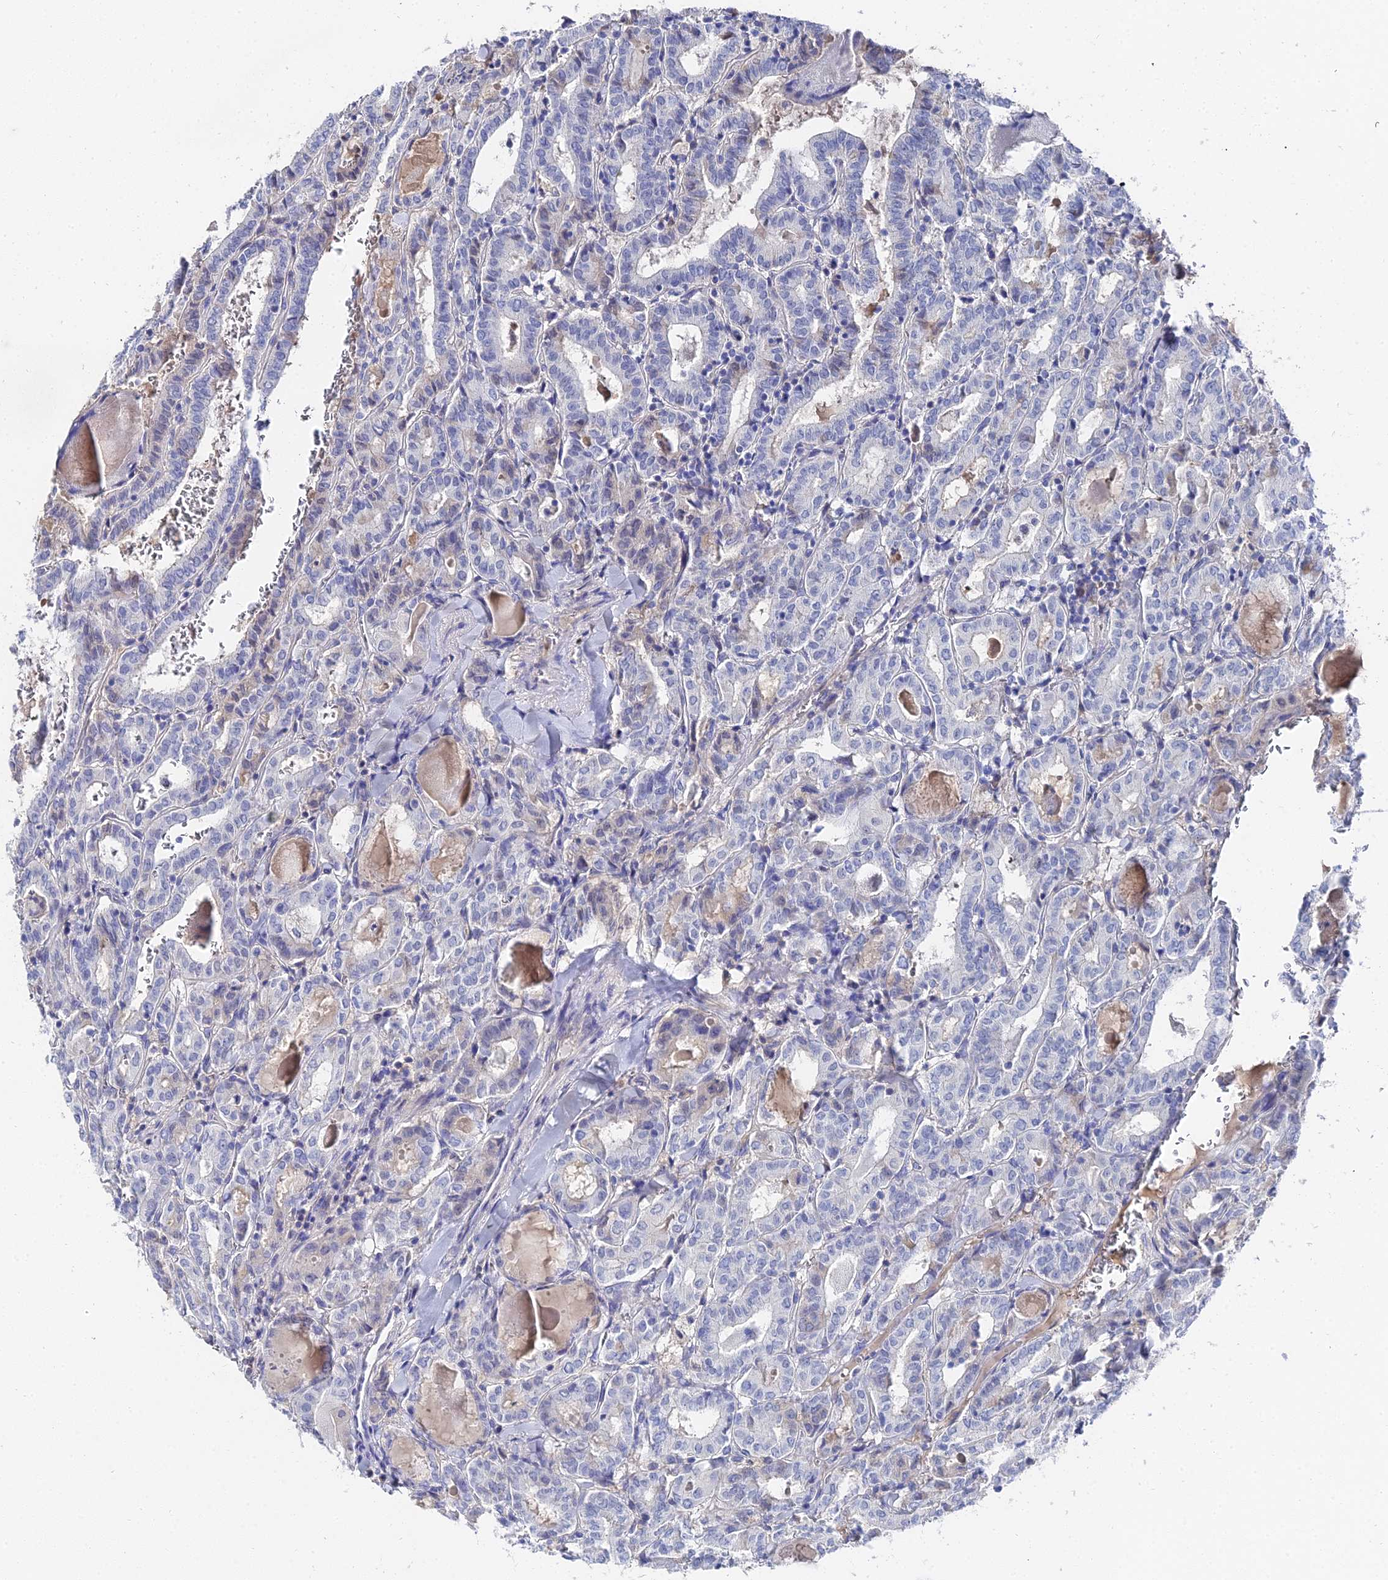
{"staining": {"intensity": "negative", "quantity": "none", "location": "none"}, "tissue": "thyroid cancer", "cell_type": "Tumor cells", "image_type": "cancer", "snomed": [{"axis": "morphology", "description": "Papillary adenocarcinoma, NOS"}, {"axis": "topography", "description": "Thyroid gland"}], "caption": "The histopathology image shows no staining of tumor cells in thyroid cancer (papillary adenocarcinoma).", "gene": "KRT17", "patient": {"sex": "female", "age": 72}}